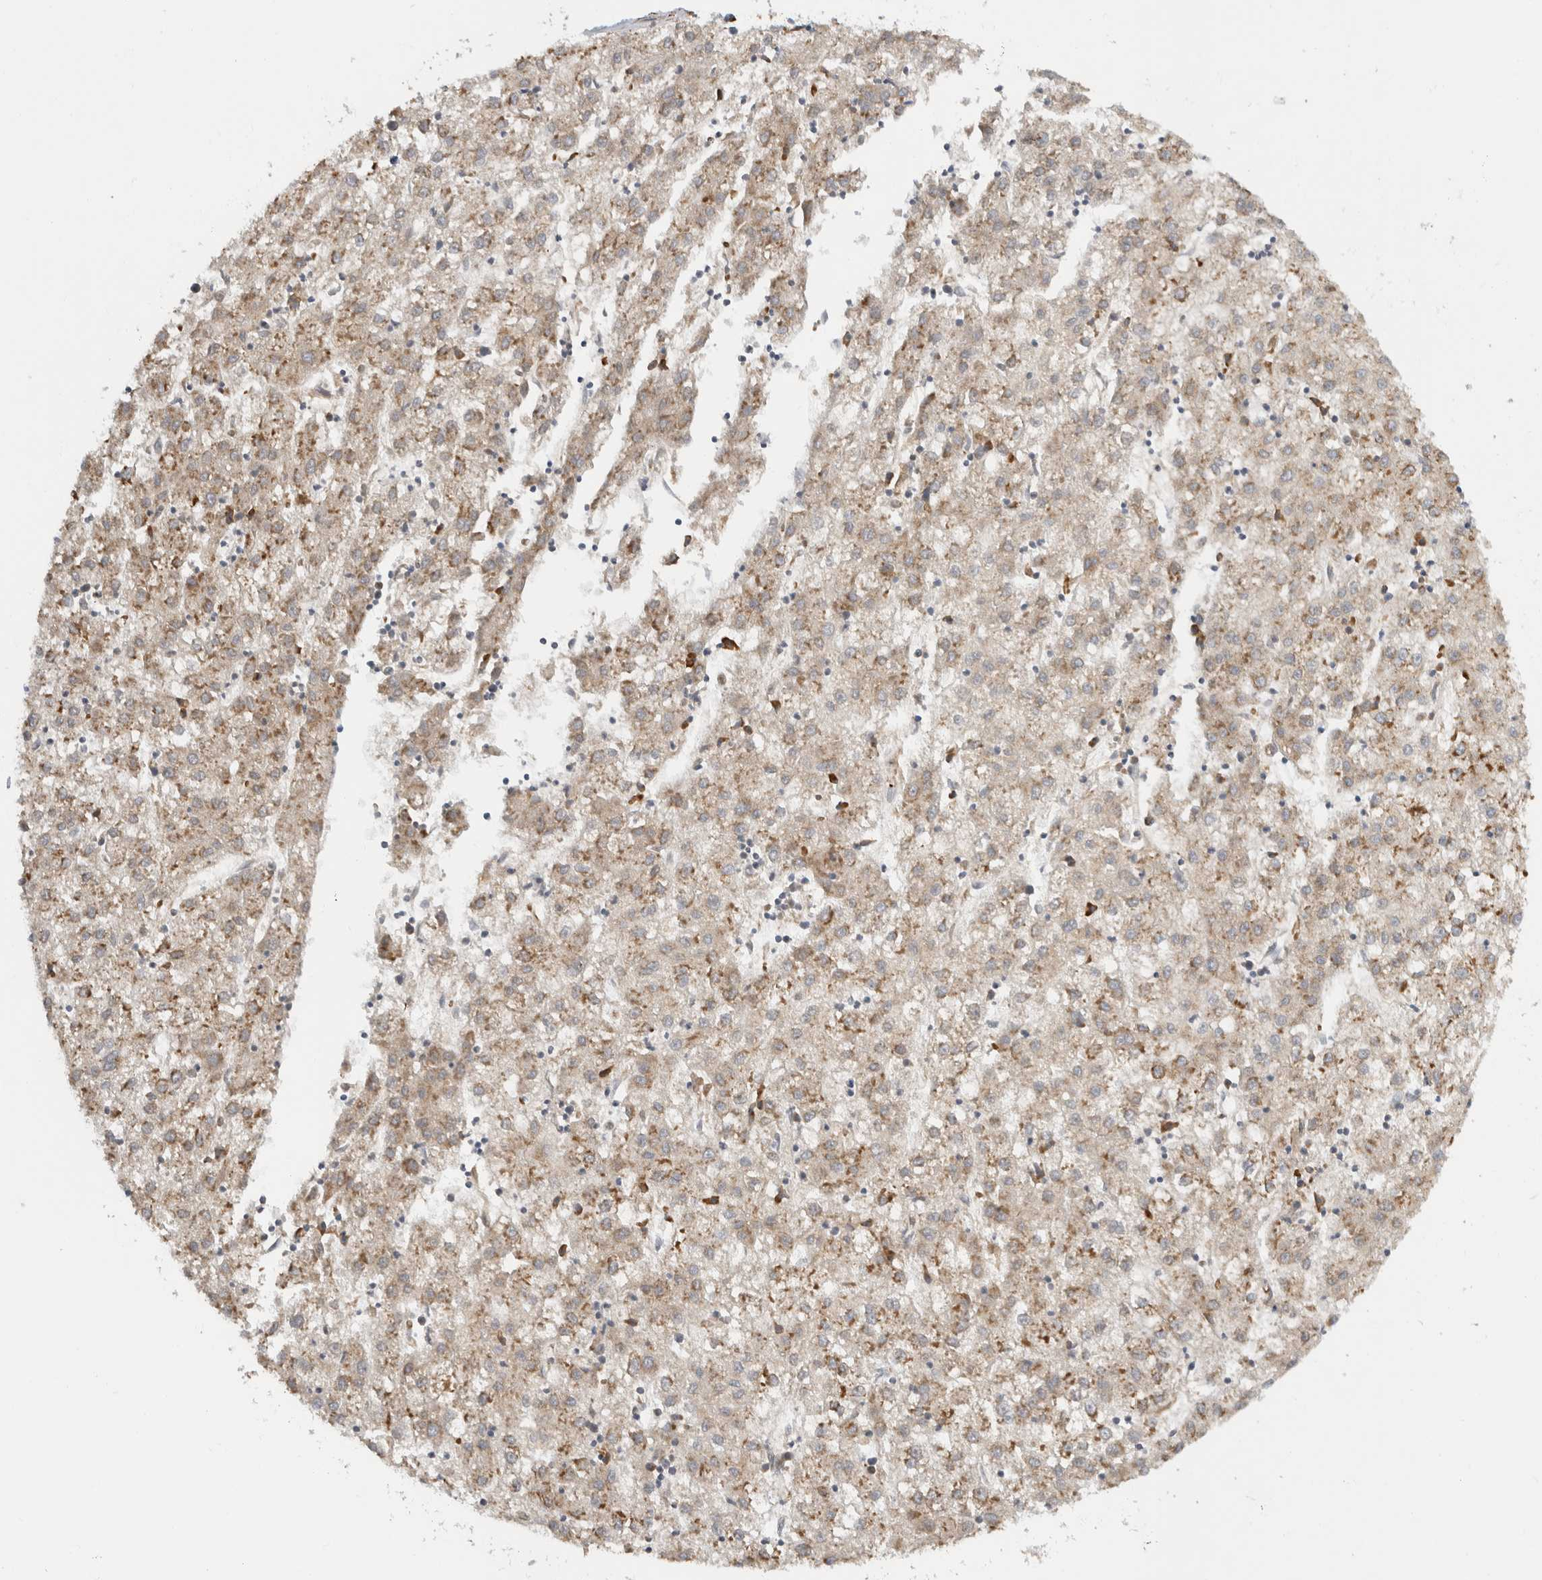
{"staining": {"intensity": "moderate", "quantity": ">75%", "location": "cytoplasmic/membranous"}, "tissue": "liver cancer", "cell_type": "Tumor cells", "image_type": "cancer", "snomed": [{"axis": "morphology", "description": "Carcinoma, Hepatocellular, NOS"}, {"axis": "topography", "description": "Liver"}], "caption": "A brown stain labels moderate cytoplasmic/membranous expression of a protein in liver cancer (hepatocellular carcinoma) tumor cells.", "gene": "RPN2", "patient": {"sex": "male", "age": 72}}